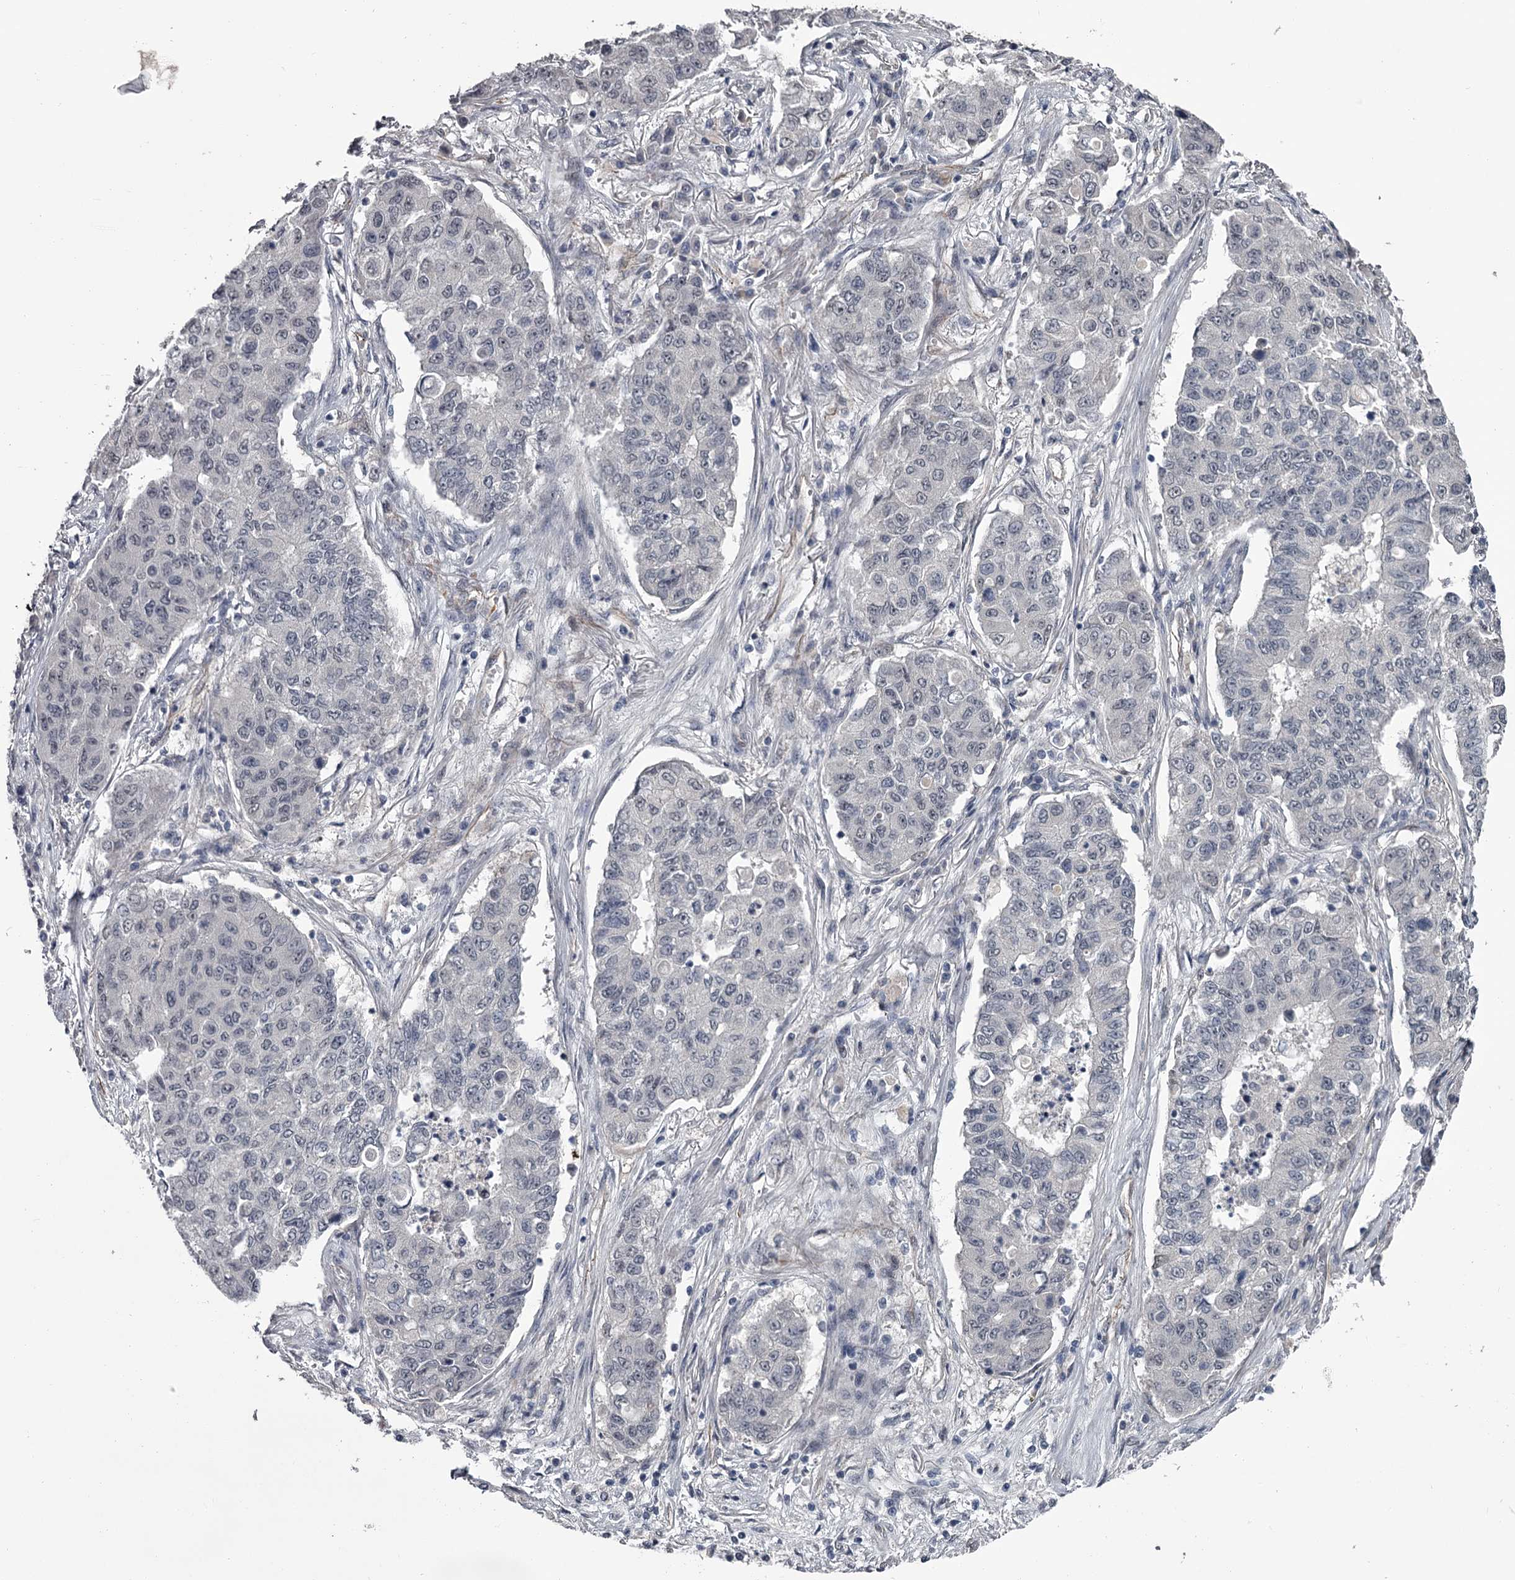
{"staining": {"intensity": "negative", "quantity": "none", "location": "none"}, "tissue": "lung cancer", "cell_type": "Tumor cells", "image_type": "cancer", "snomed": [{"axis": "morphology", "description": "Squamous cell carcinoma, NOS"}, {"axis": "topography", "description": "Lung"}], "caption": "This is an immunohistochemistry histopathology image of squamous cell carcinoma (lung). There is no staining in tumor cells.", "gene": "PRPF40B", "patient": {"sex": "male", "age": 74}}